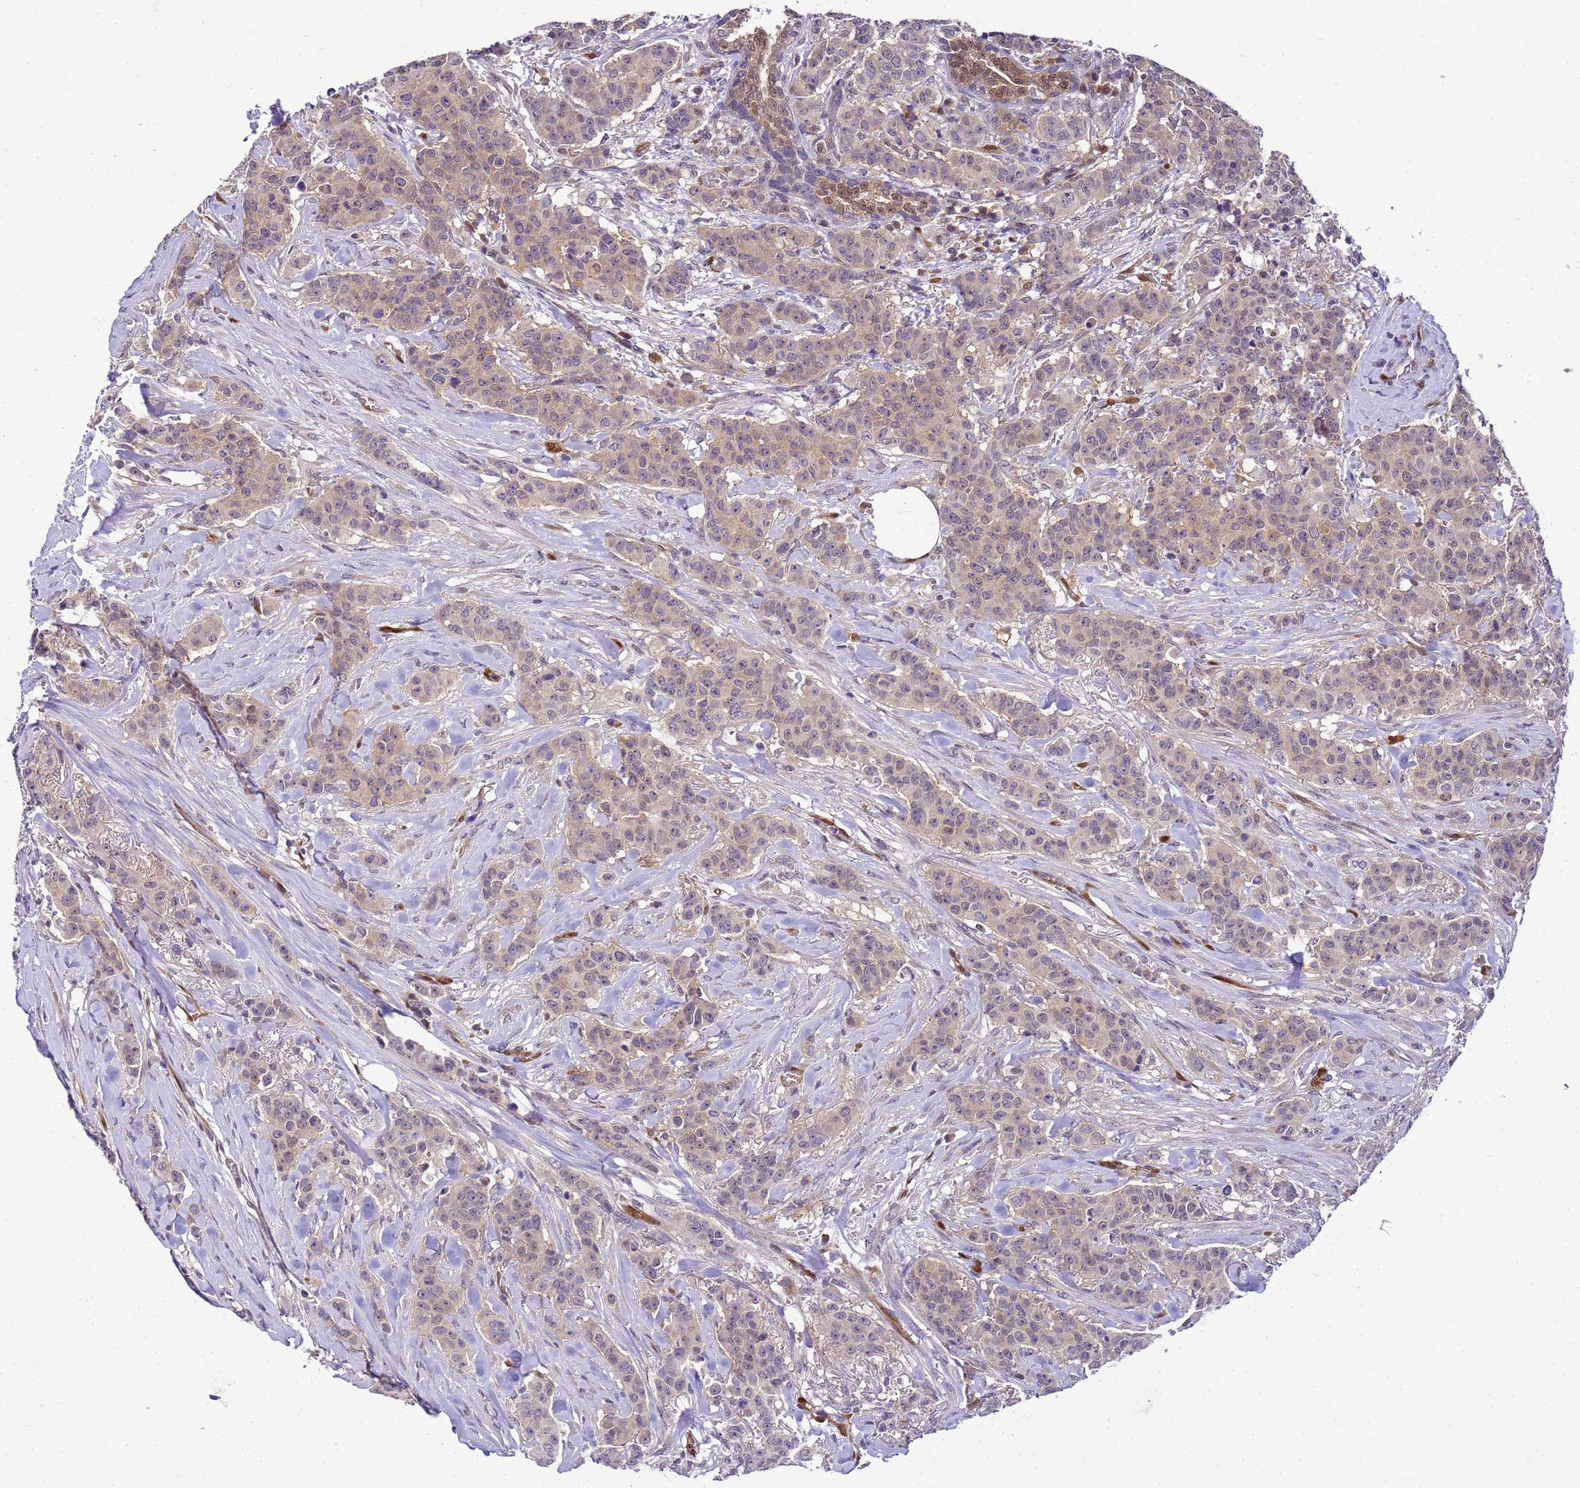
{"staining": {"intensity": "weak", "quantity": ">75%", "location": "cytoplasmic/membranous"}, "tissue": "breast cancer", "cell_type": "Tumor cells", "image_type": "cancer", "snomed": [{"axis": "morphology", "description": "Duct carcinoma"}, {"axis": "topography", "description": "Breast"}], "caption": "Immunohistochemical staining of human breast infiltrating ductal carcinoma reveals low levels of weak cytoplasmic/membranous protein positivity in about >75% of tumor cells.", "gene": "DDI2", "patient": {"sex": "female", "age": 40}}